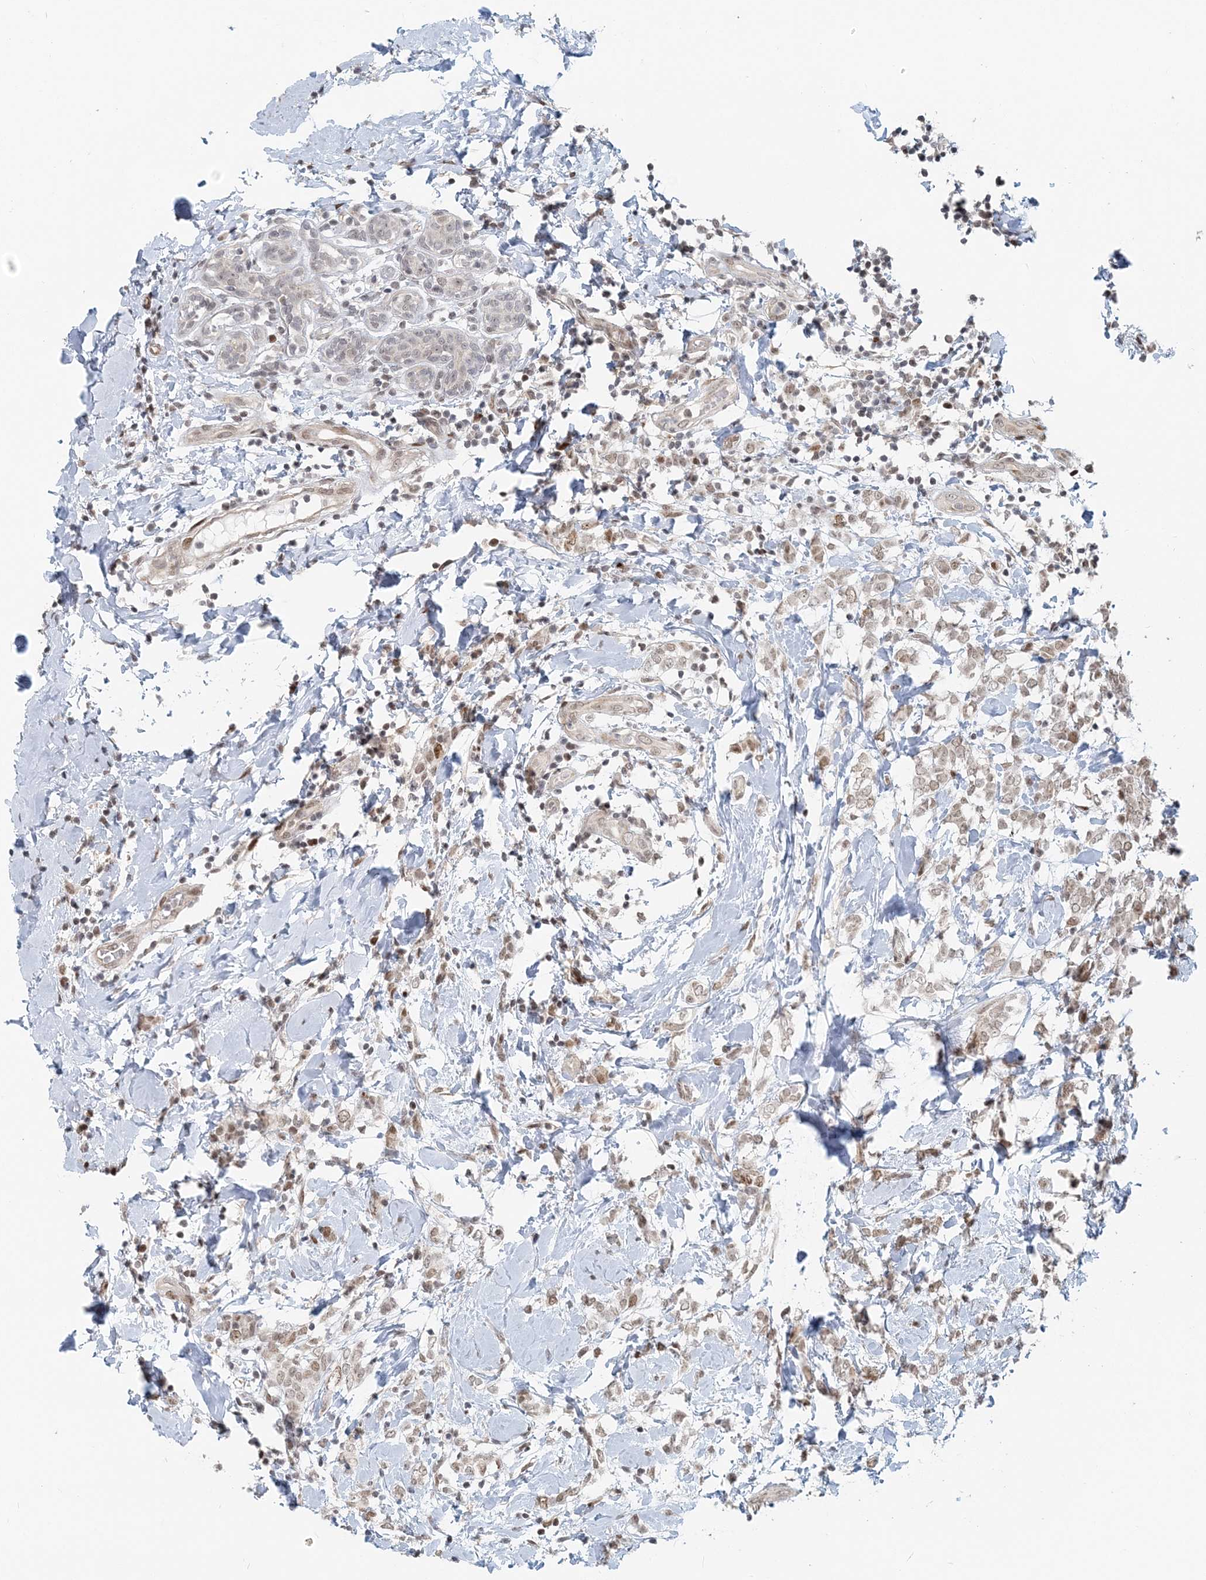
{"staining": {"intensity": "weak", "quantity": "25%-75%", "location": "nuclear"}, "tissue": "breast cancer", "cell_type": "Tumor cells", "image_type": "cancer", "snomed": [{"axis": "morphology", "description": "Normal tissue, NOS"}, {"axis": "morphology", "description": "Lobular carcinoma"}, {"axis": "topography", "description": "Breast"}], "caption": "Human lobular carcinoma (breast) stained with a protein marker demonstrates weak staining in tumor cells.", "gene": "BAZ1B", "patient": {"sex": "female", "age": 47}}